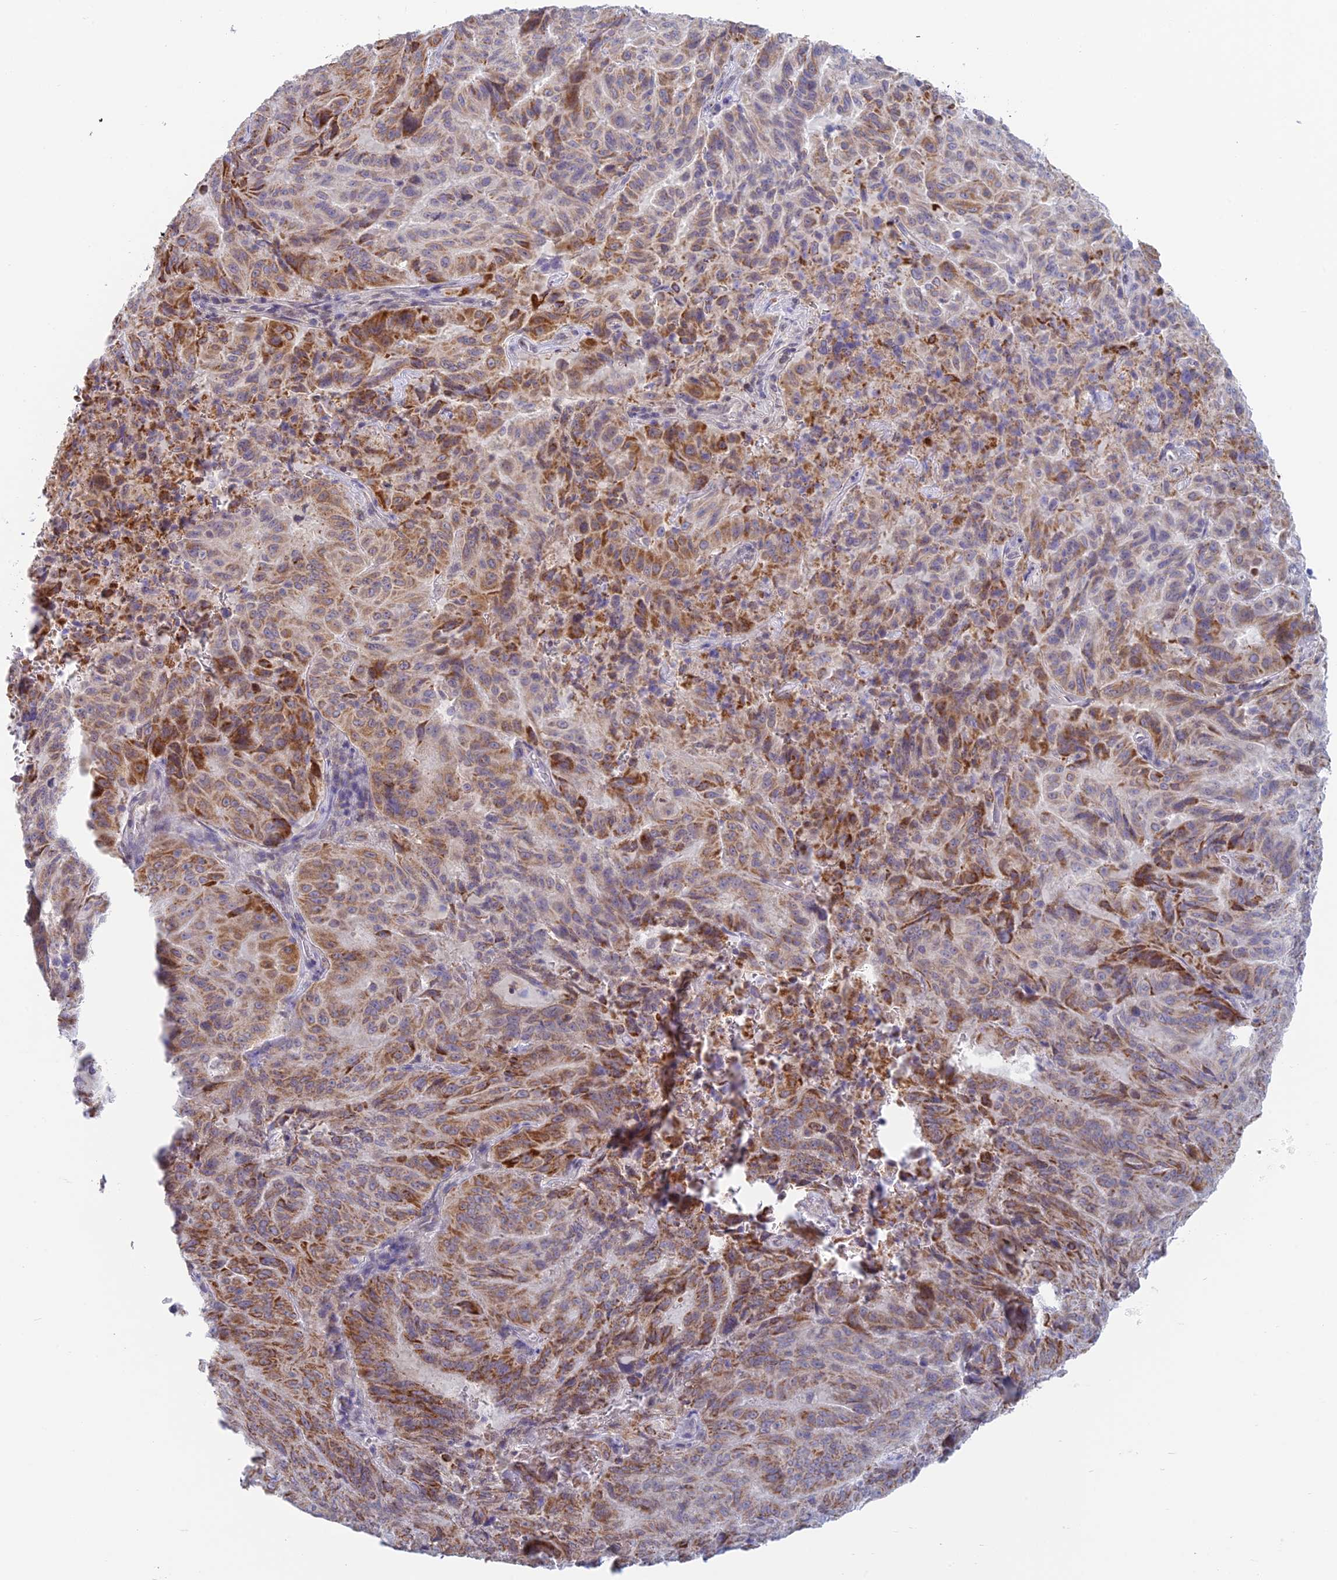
{"staining": {"intensity": "moderate", "quantity": ">75%", "location": "cytoplasmic/membranous"}, "tissue": "pancreatic cancer", "cell_type": "Tumor cells", "image_type": "cancer", "snomed": [{"axis": "morphology", "description": "Adenocarcinoma, NOS"}, {"axis": "topography", "description": "Pancreas"}], "caption": "There is medium levels of moderate cytoplasmic/membranous positivity in tumor cells of pancreatic cancer (adenocarcinoma), as demonstrated by immunohistochemical staining (brown color).", "gene": "REXO5", "patient": {"sex": "male", "age": 63}}